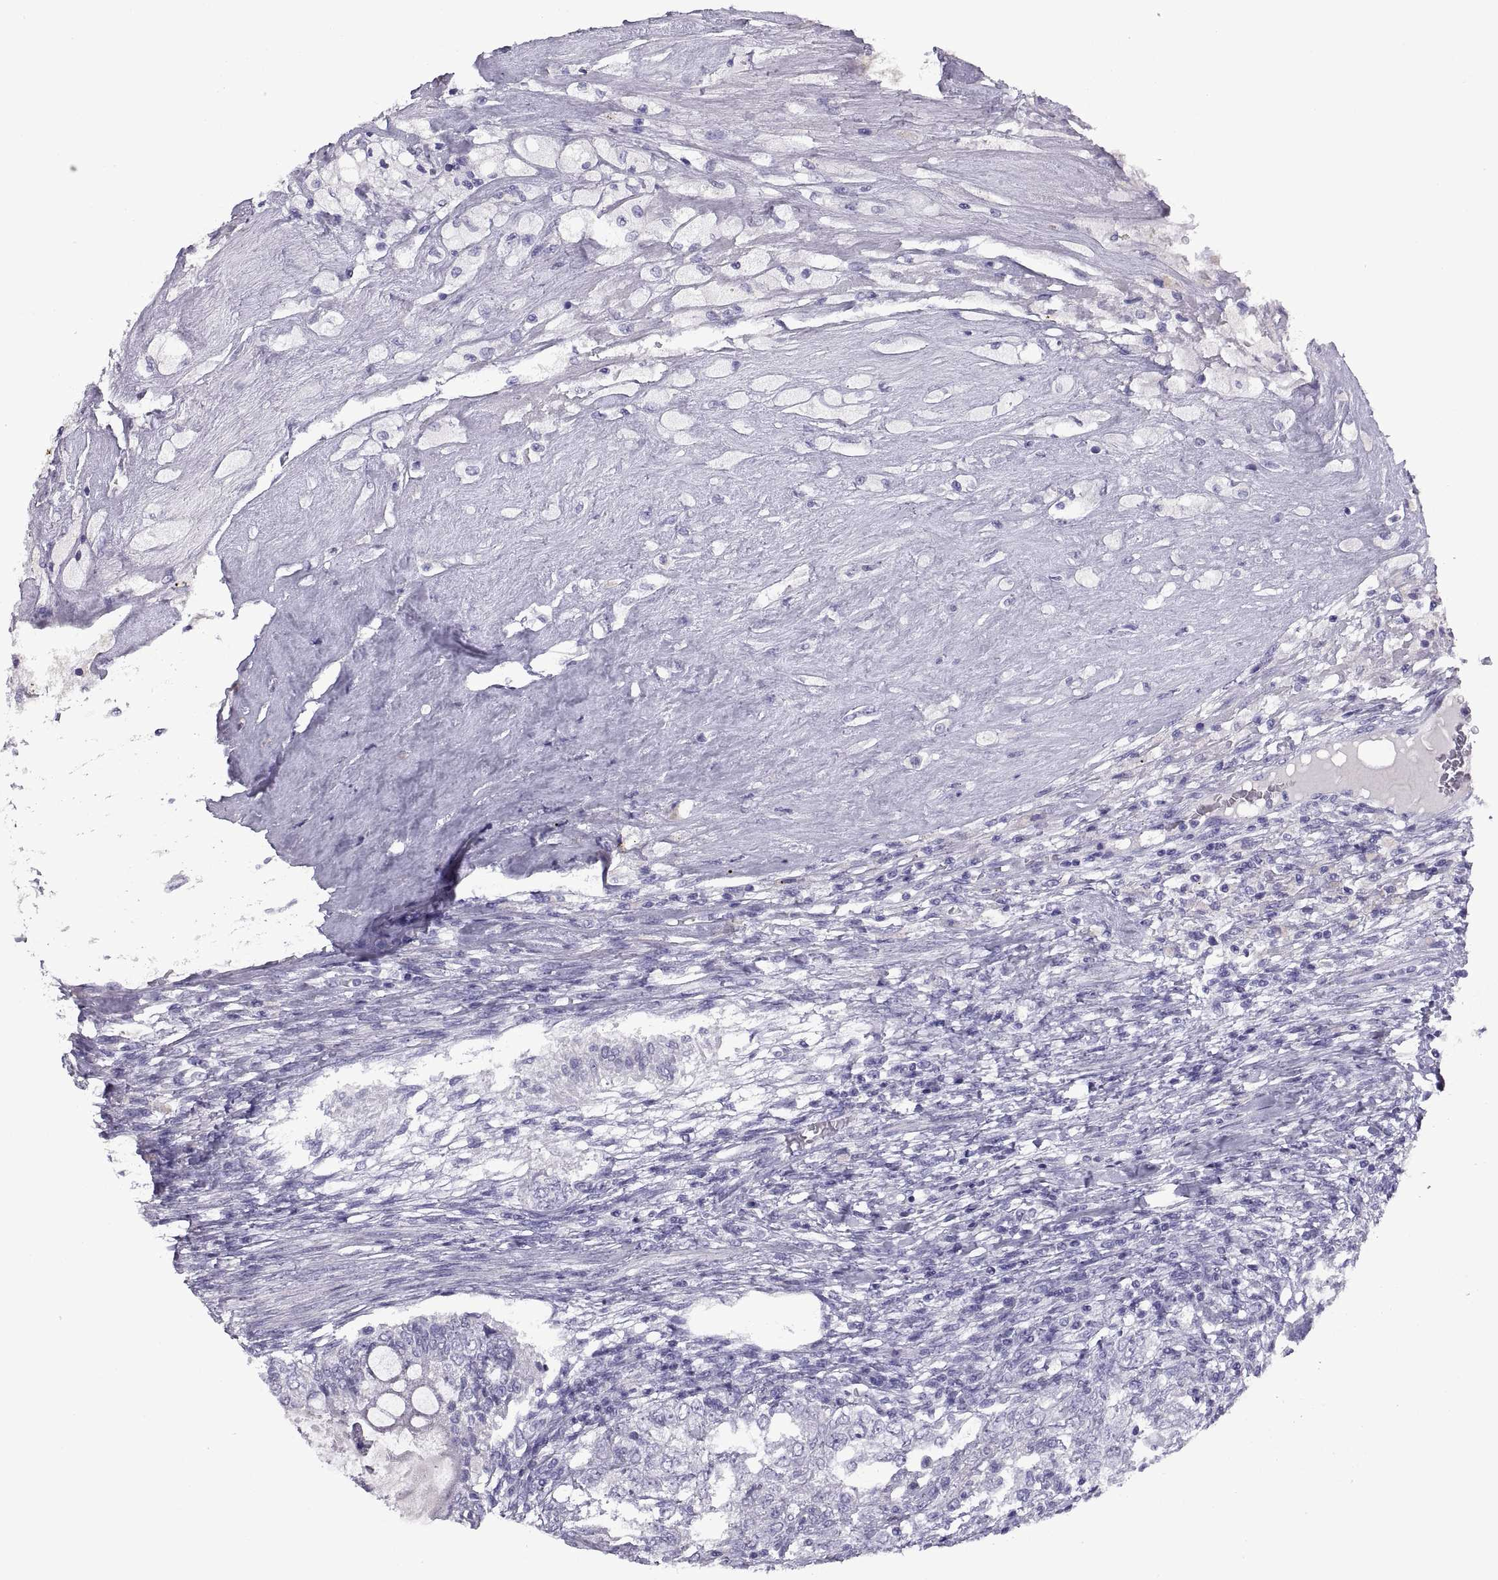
{"staining": {"intensity": "negative", "quantity": "none", "location": "none"}, "tissue": "testis cancer", "cell_type": "Tumor cells", "image_type": "cancer", "snomed": [{"axis": "morphology", "description": "Seminoma, NOS"}, {"axis": "morphology", "description": "Carcinoma, Embryonal, NOS"}, {"axis": "topography", "description": "Testis"}], "caption": "Immunohistochemical staining of testis cancer (seminoma) displays no significant positivity in tumor cells.", "gene": "RGS20", "patient": {"sex": "male", "age": 41}}